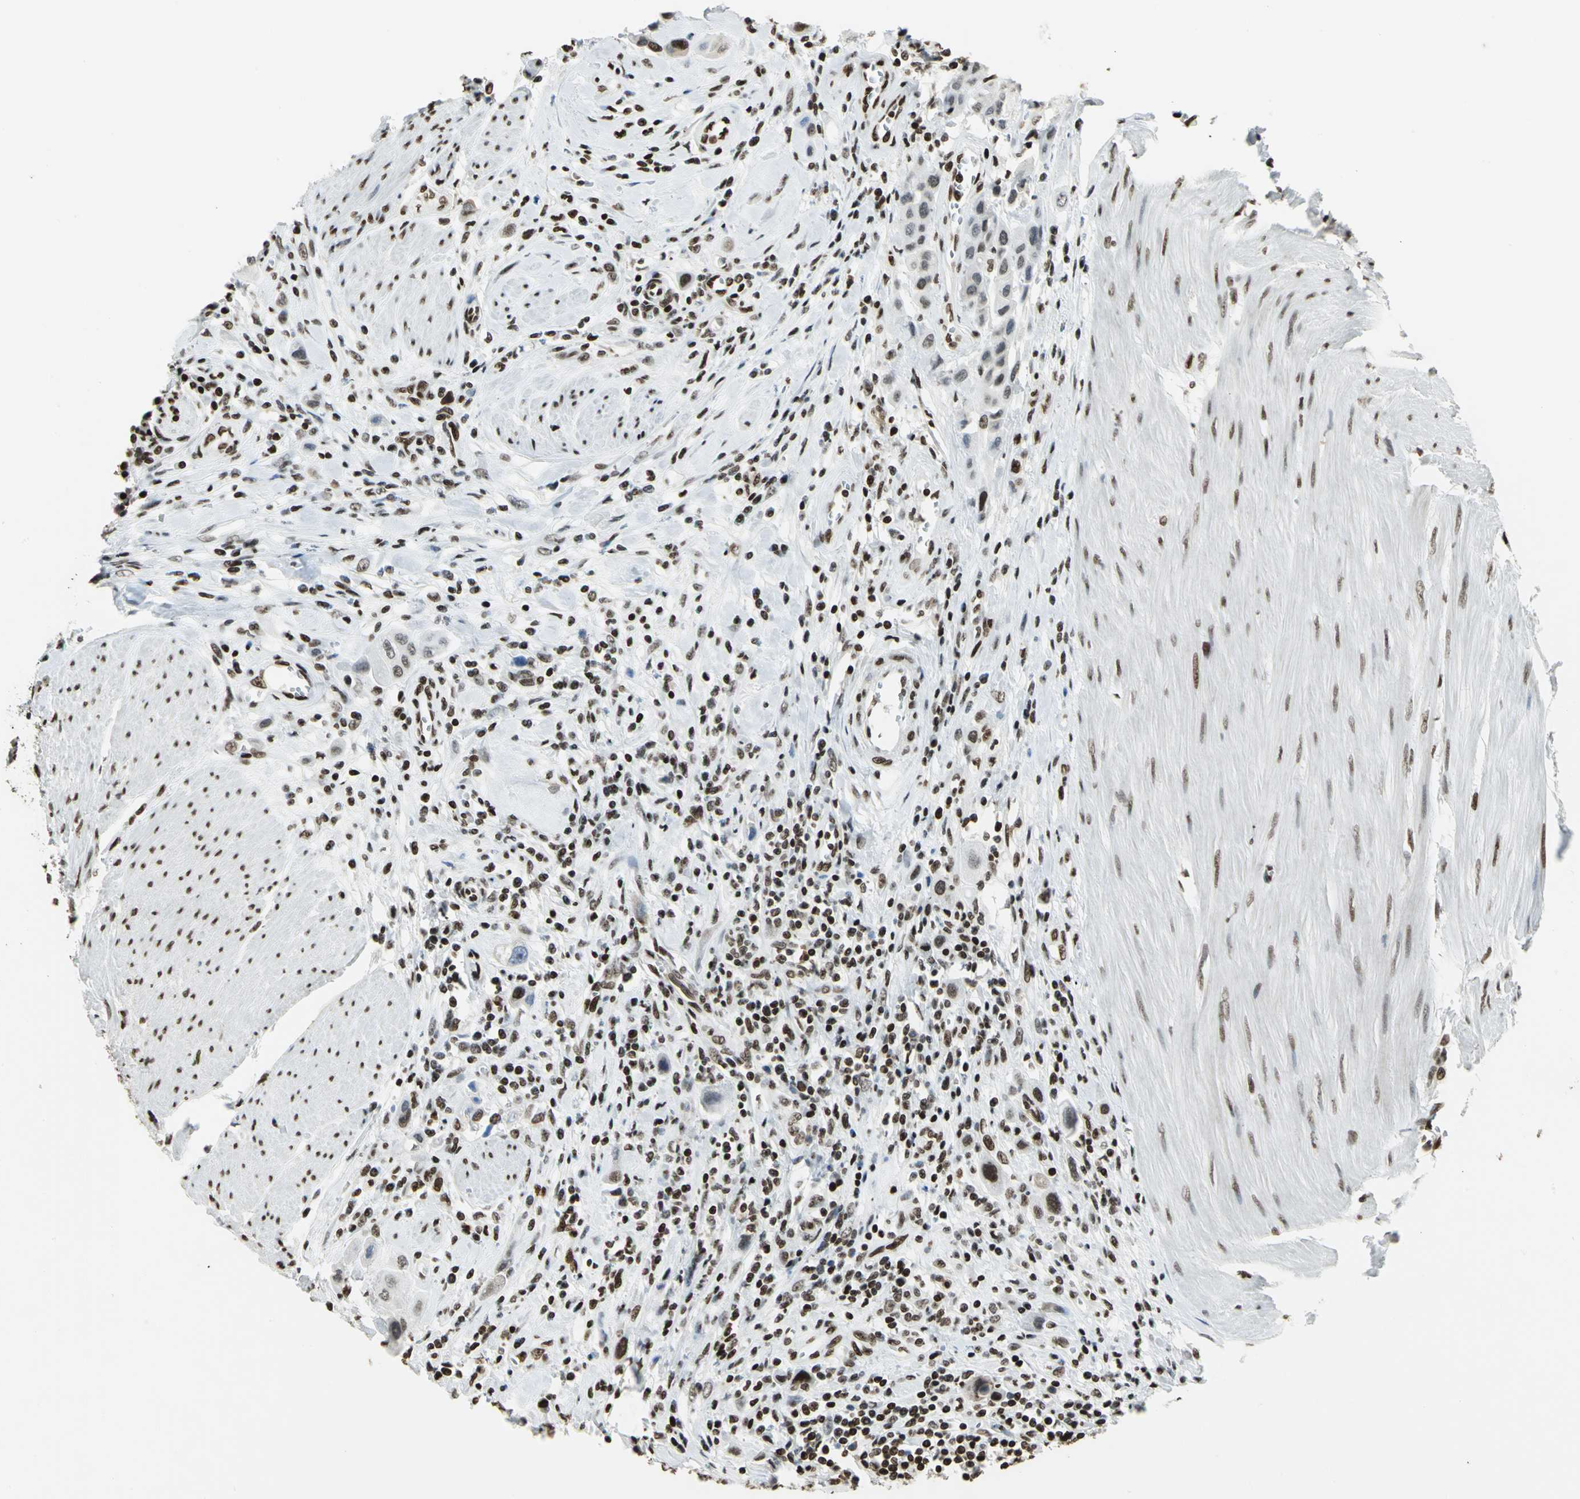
{"staining": {"intensity": "strong", "quantity": ">75%", "location": "nuclear"}, "tissue": "urothelial cancer", "cell_type": "Tumor cells", "image_type": "cancer", "snomed": [{"axis": "morphology", "description": "Urothelial carcinoma, High grade"}, {"axis": "topography", "description": "Urinary bladder"}], "caption": "The histopathology image exhibits staining of urothelial cancer, revealing strong nuclear protein expression (brown color) within tumor cells.", "gene": "HMGB1", "patient": {"sex": "male", "age": 50}}